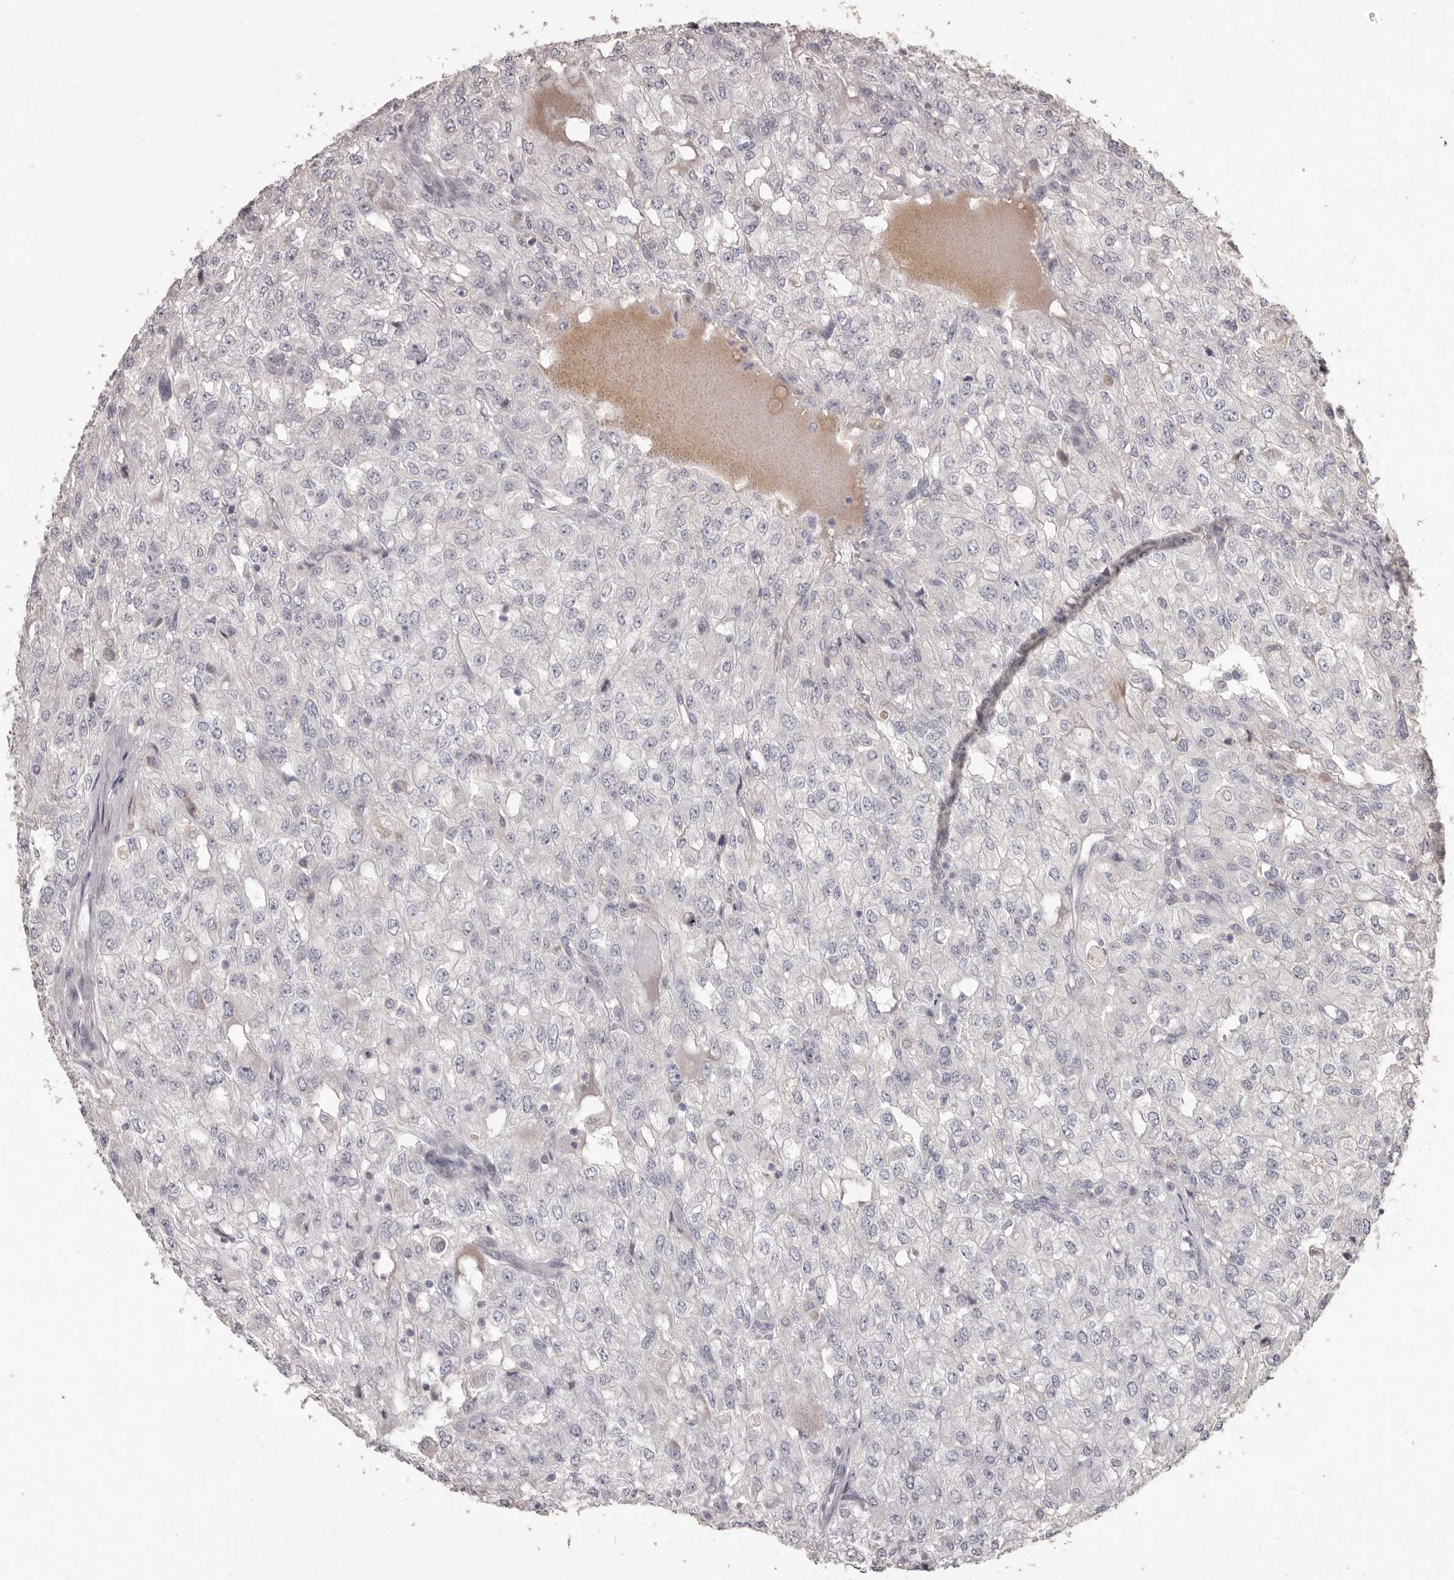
{"staining": {"intensity": "negative", "quantity": "none", "location": "none"}, "tissue": "renal cancer", "cell_type": "Tumor cells", "image_type": "cancer", "snomed": [{"axis": "morphology", "description": "Adenocarcinoma, NOS"}, {"axis": "topography", "description": "Kidney"}], "caption": "Tumor cells show no significant protein expression in renal cancer (adenocarcinoma). (Brightfield microscopy of DAB (3,3'-diaminobenzidine) immunohistochemistry at high magnification).", "gene": "PRSS27", "patient": {"sex": "female", "age": 54}}